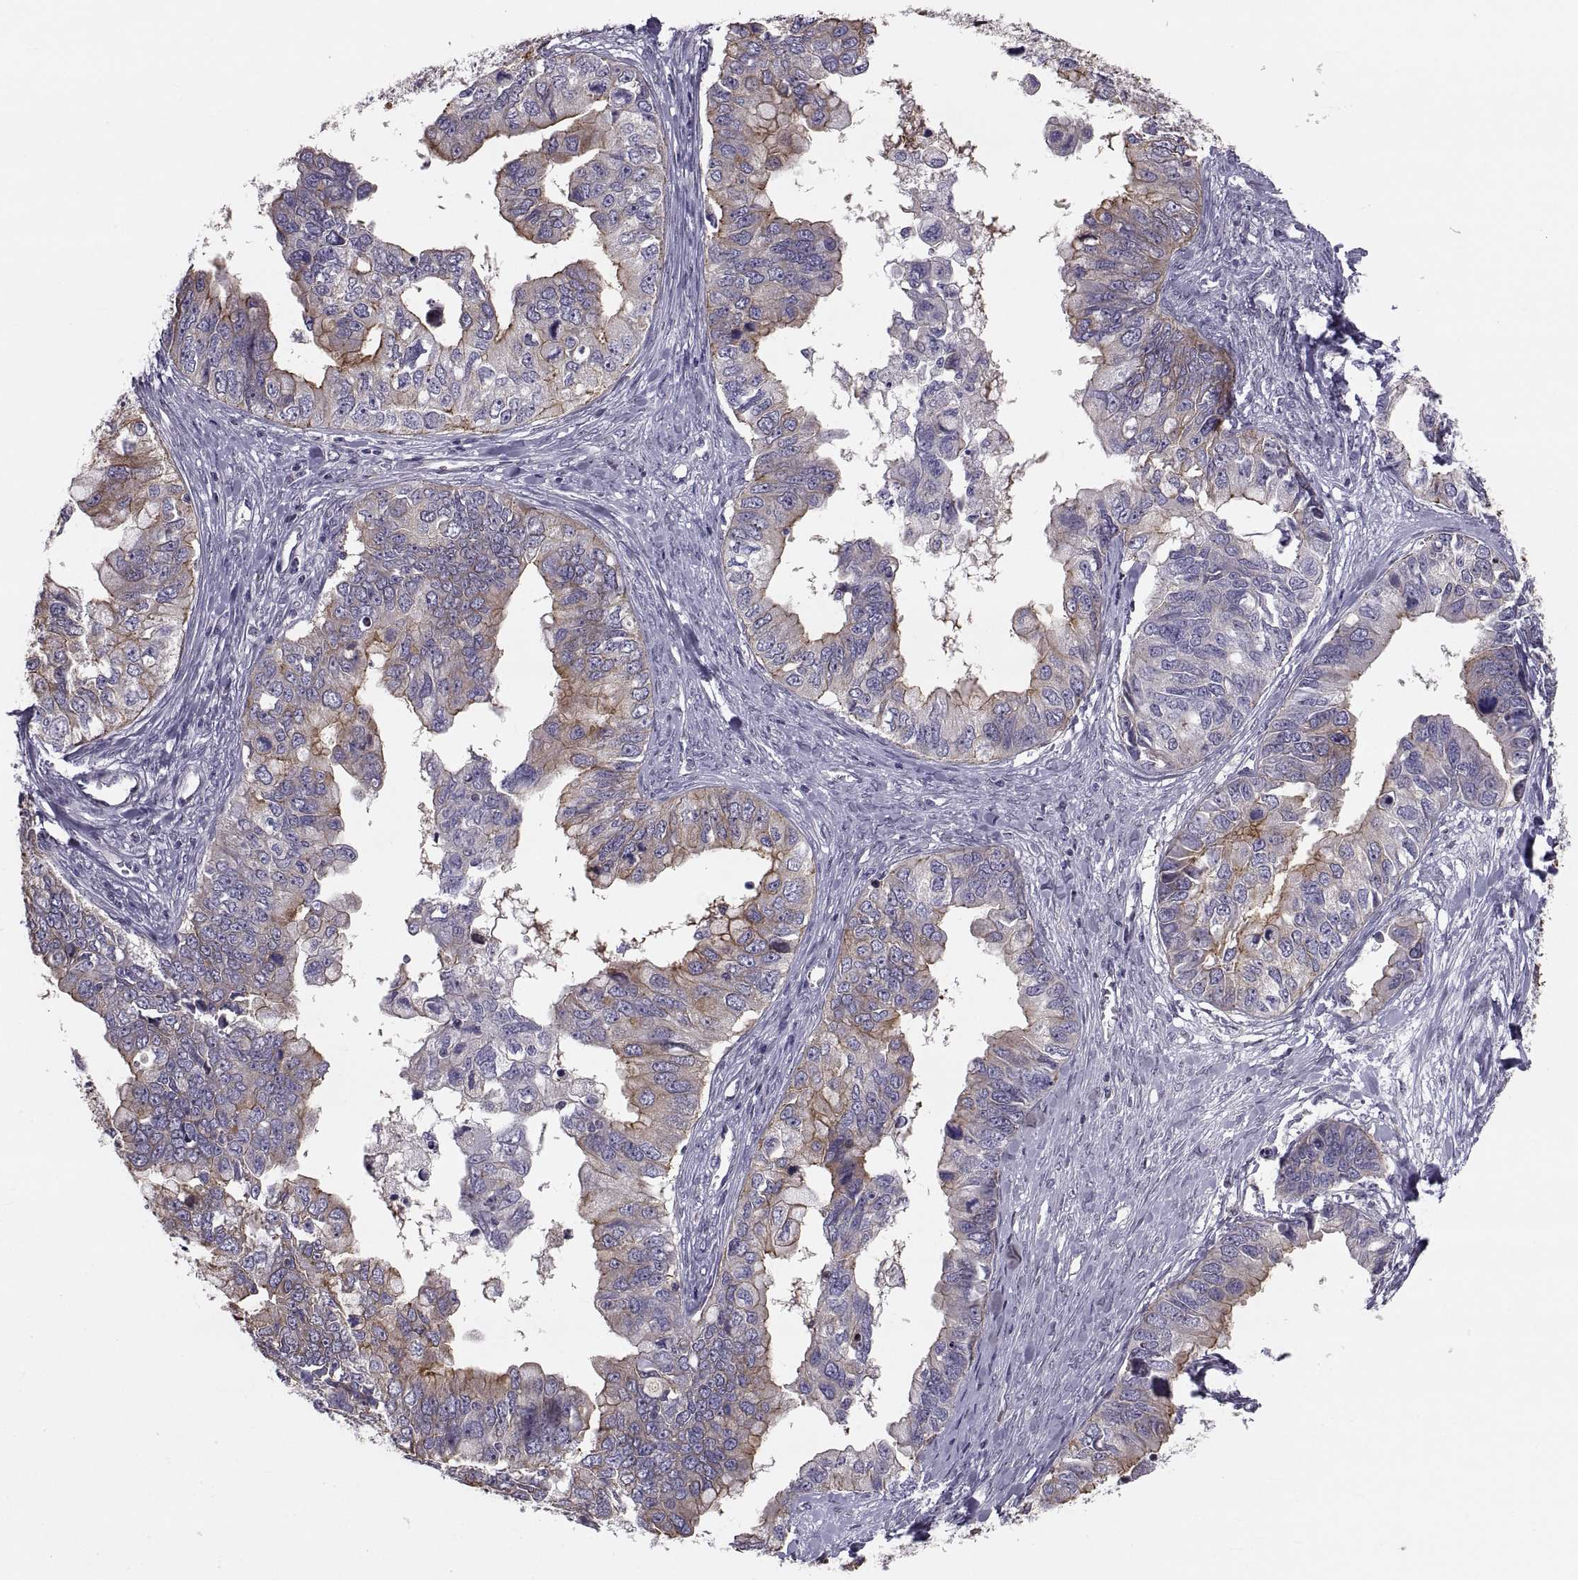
{"staining": {"intensity": "strong", "quantity": "25%-75%", "location": "cytoplasmic/membranous"}, "tissue": "ovarian cancer", "cell_type": "Tumor cells", "image_type": "cancer", "snomed": [{"axis": "morphology", "description": "Cystadenocarcinoma, mucinous, NOS"}, {"axis": "topography", "description": "Ovary"}], "caption": "Human ovarian mucinous cystadenocarcinoma stained with a brown dye shows strong cytoplasmic/membranous positive positivity in about 25%-75% of tumor cells.", "gene": "ANO1", "patient": {"sex": "female", "age": 76}}